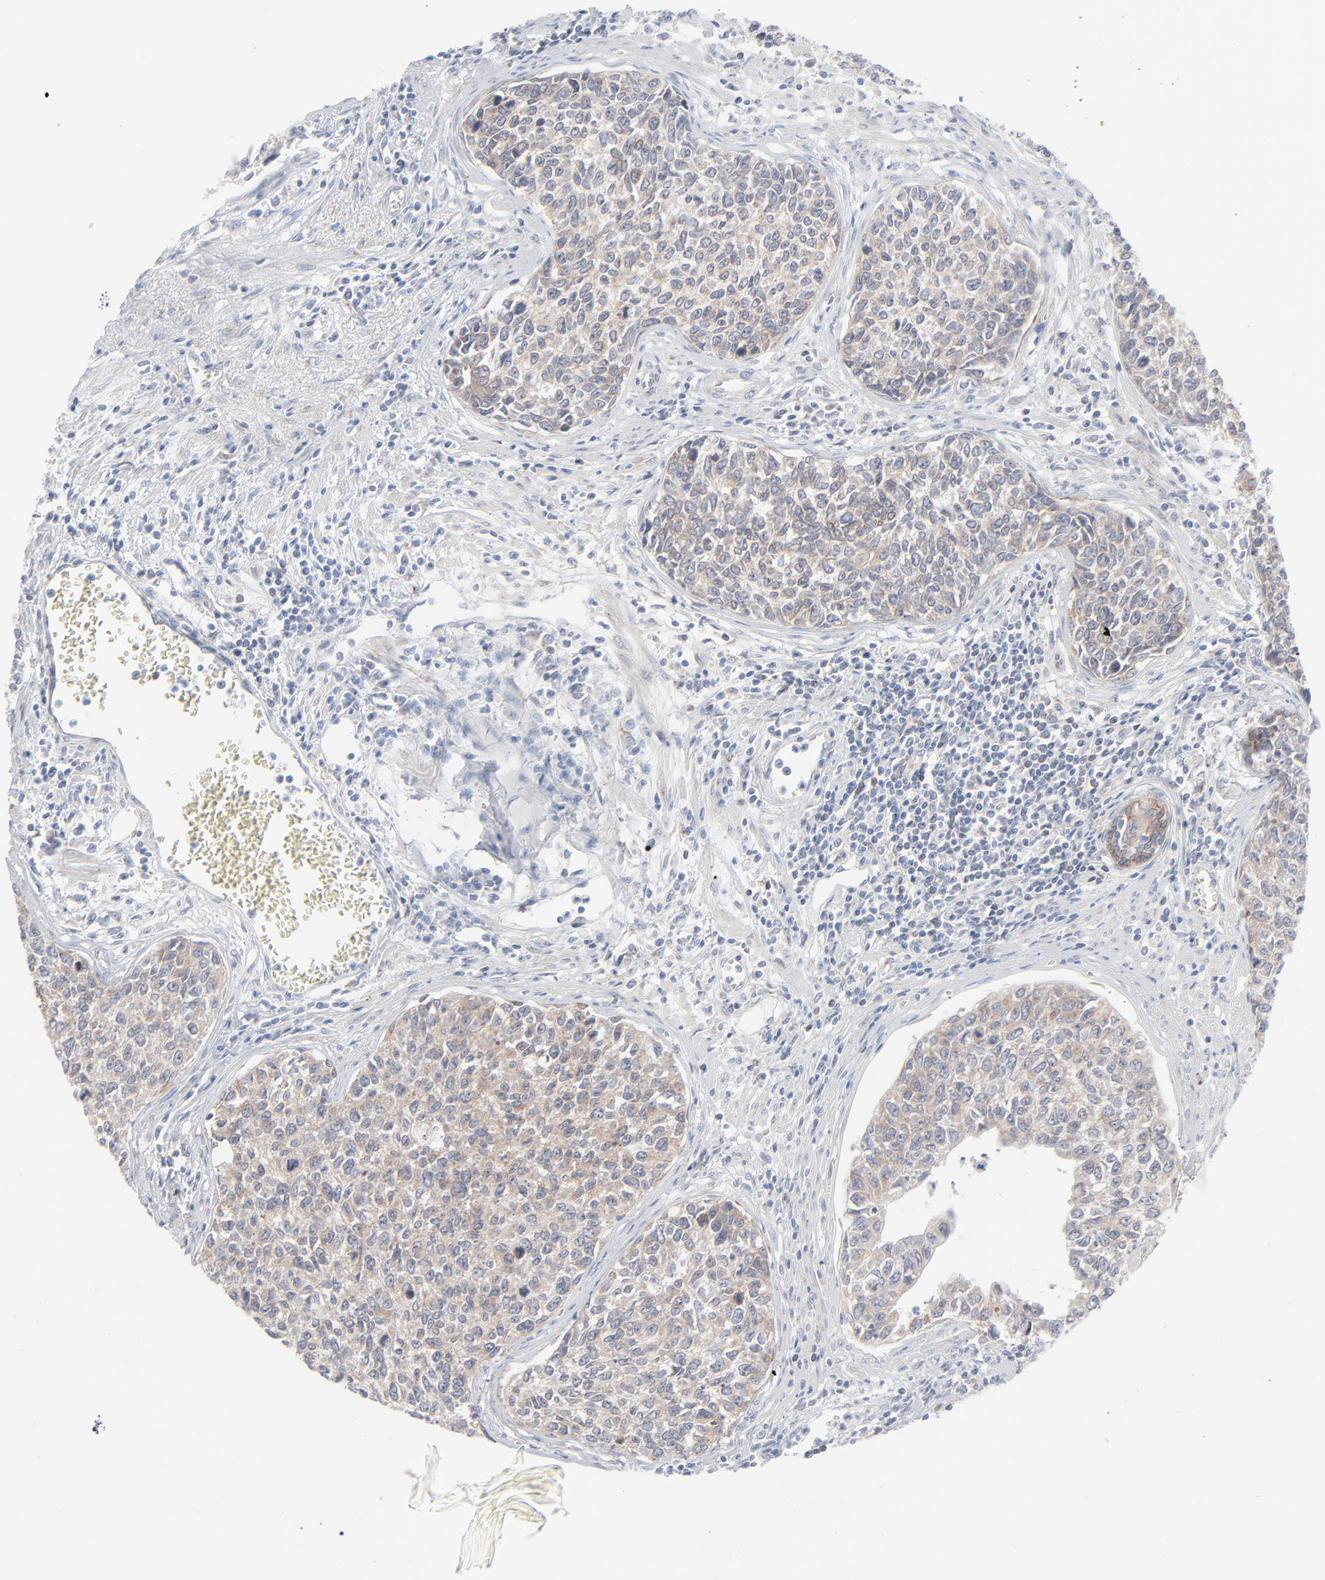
{"staining": {"intensity": "weak", "quantity": ">75%", "location": "cytoplasmic/membranous"}, "tissue": "urothelial cancer", "cell_type": "Tumor cells", "image_type": "cancer", "snomed": [{"axis": "morphology", "description": "Urothelial carcinoma, High grade"}, {"axis": "topography", "description": "Urinary bladder"}], "caption": "Brown immunohistochemical staining in high-grade urothelial carcinoma shows weak cytoplasmic/membranous positivity in approximately >75% of tumor cells.", "gene": "KDSR", "patient": {"sex": "male", "age": 81}}